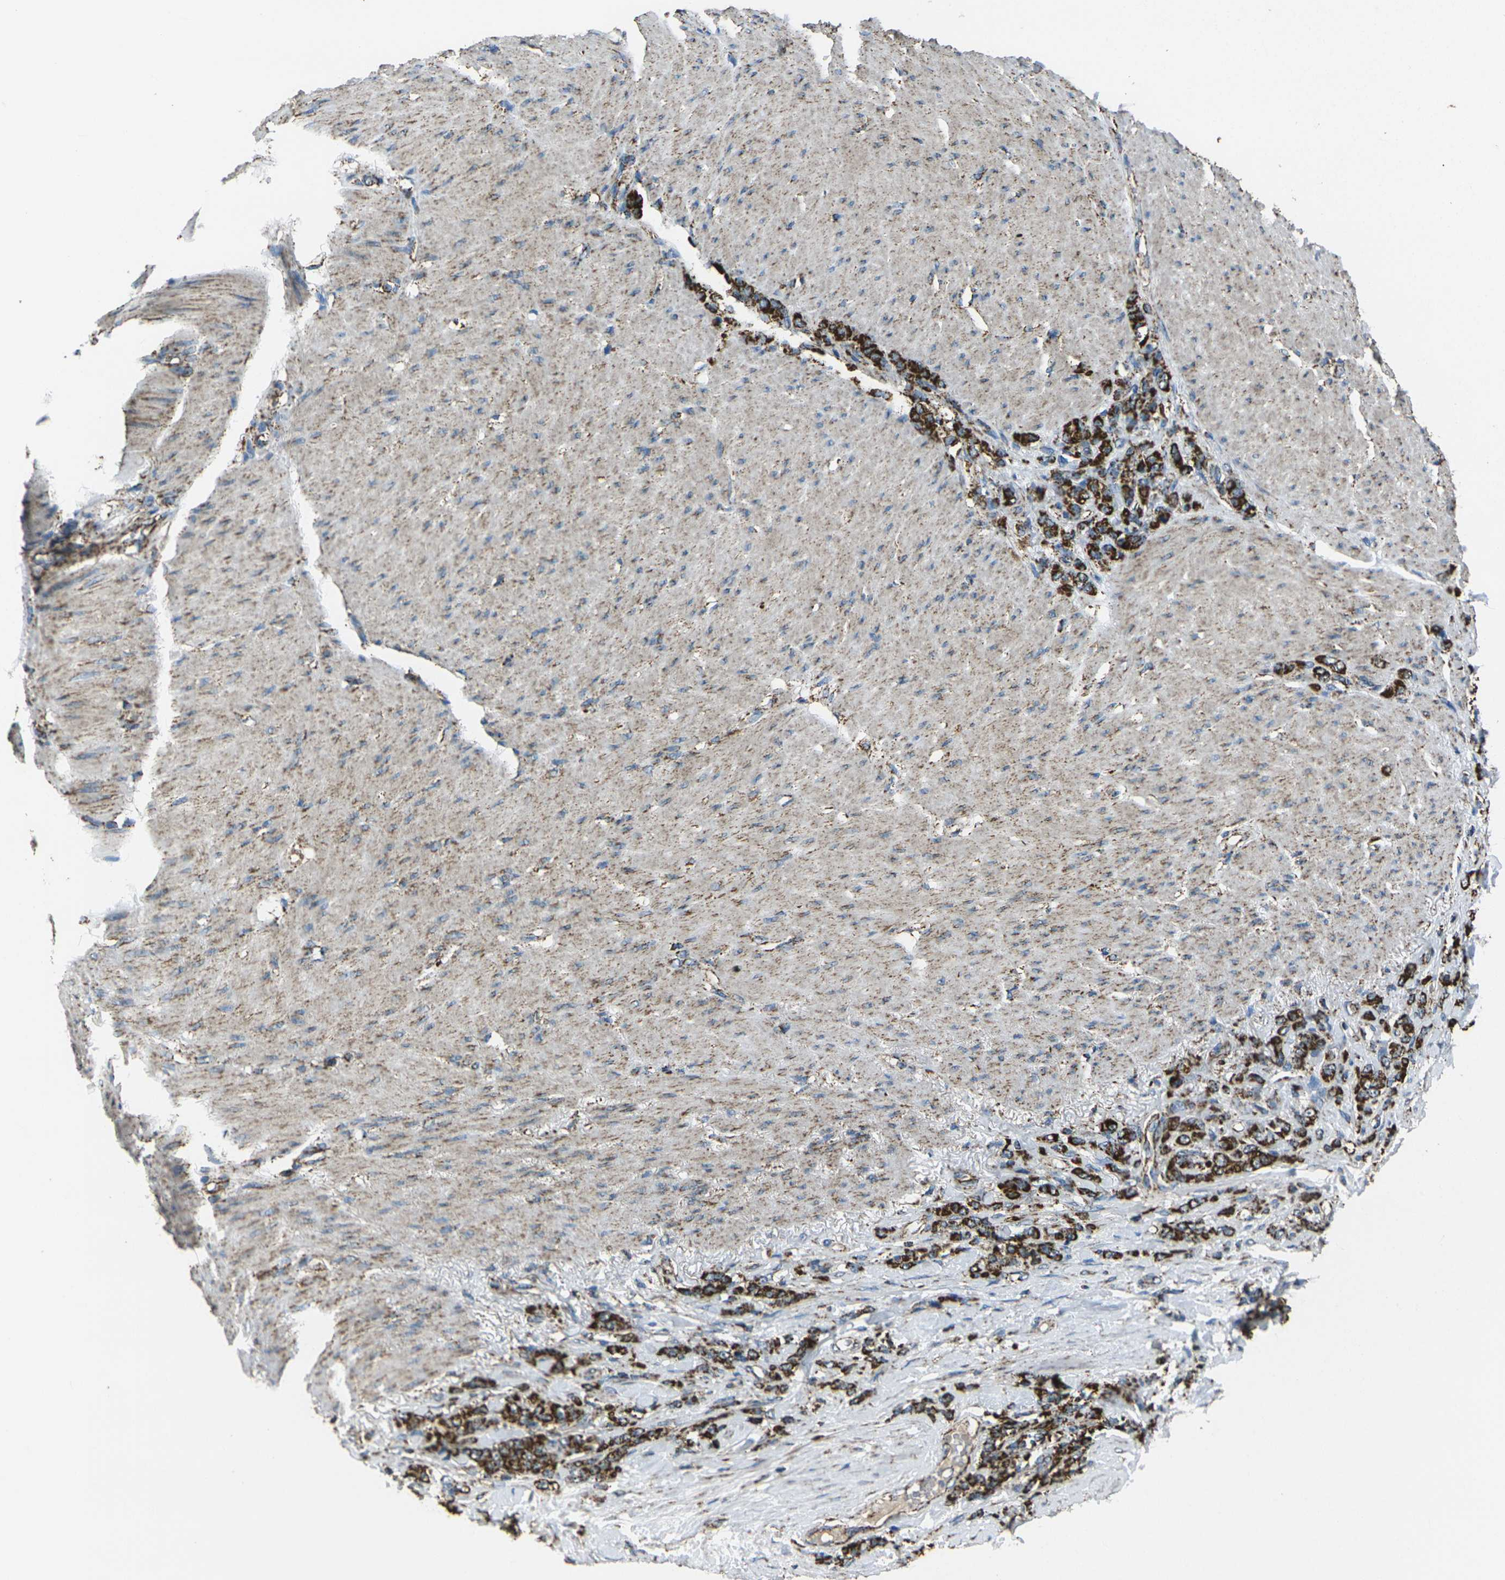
{"staining": {"intensity": "strong", "quantity": ">75%", "location": "cytoplasmic/membranous"}, "tissue": "stomach cancer", "cell_type": "Tumor cells", "image_type": "cancer", "snomed": [{"axis": "morphology", "description": "Adenocarcinoma, NOS"}, {"axis": "topography", "description": "Stomach"}], "caption": "A brown stain shows strong cytoplasmic/membranous expression of a protein in stomach adenocarcinoma tumor cells.", "gene": "KLHL5", "patient": {"sex": "male", "age": 82}}